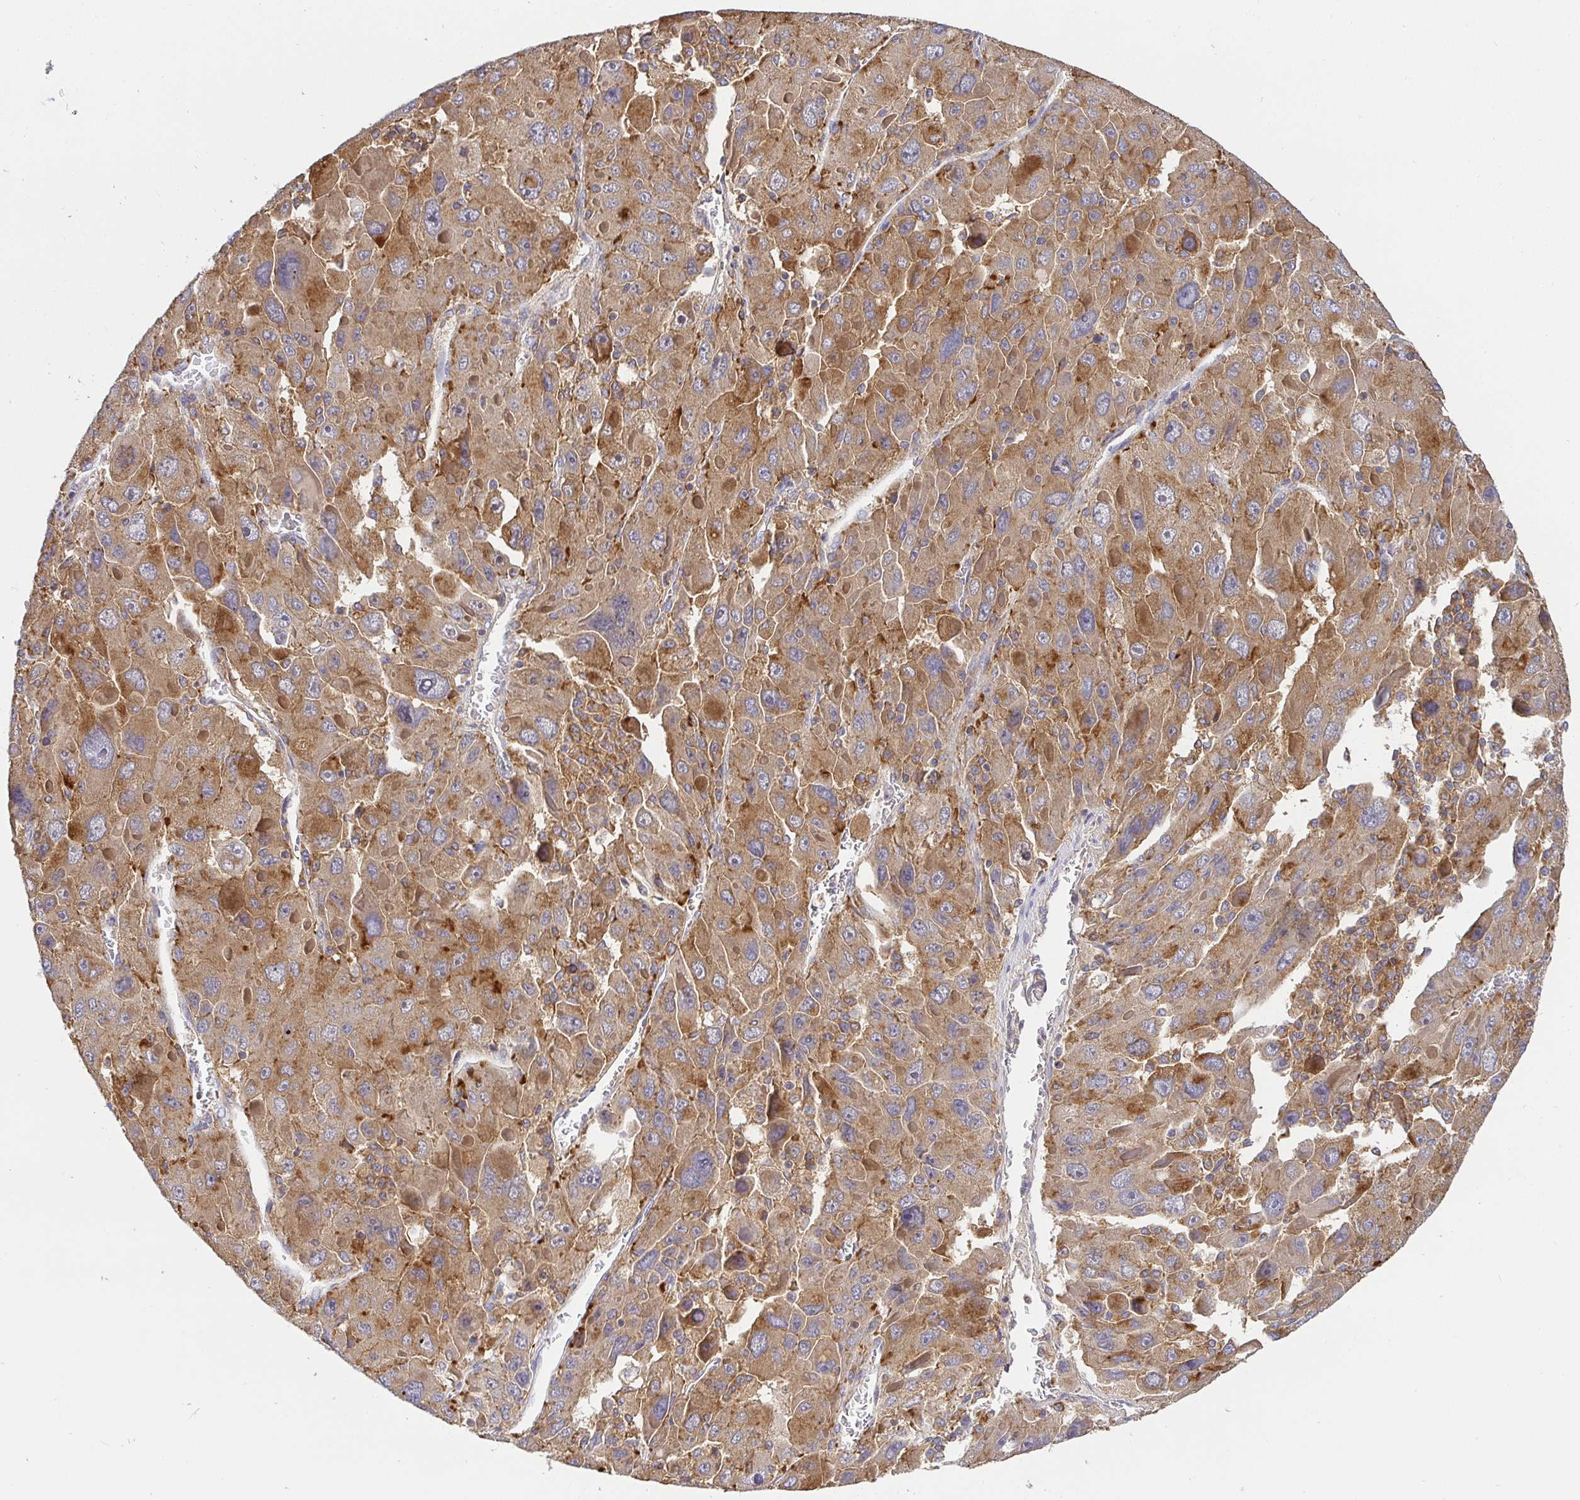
{"staining": {"intensity": "moderate", "quantity": ">75%", "location": "cytoplasmic/membranous"}, "tissue": "liver cancer", "cell_type": "Tumor cells", "image_type": "cancer", "snomed": [{"axis": "morphology", "description": "Carcinoma, Hepatocellular, NOS"}, {"axis": "topography", "description": "Liver"}], "caption": "This micrograph displays IHC staining of human liver hepatocellular carcinoma, with medium moderate cytoplasmic/membranous positivity in about >75% of tumor cells.", "gene": "ATP6V1F", "patient": {"sex": "female", "age": 41}}